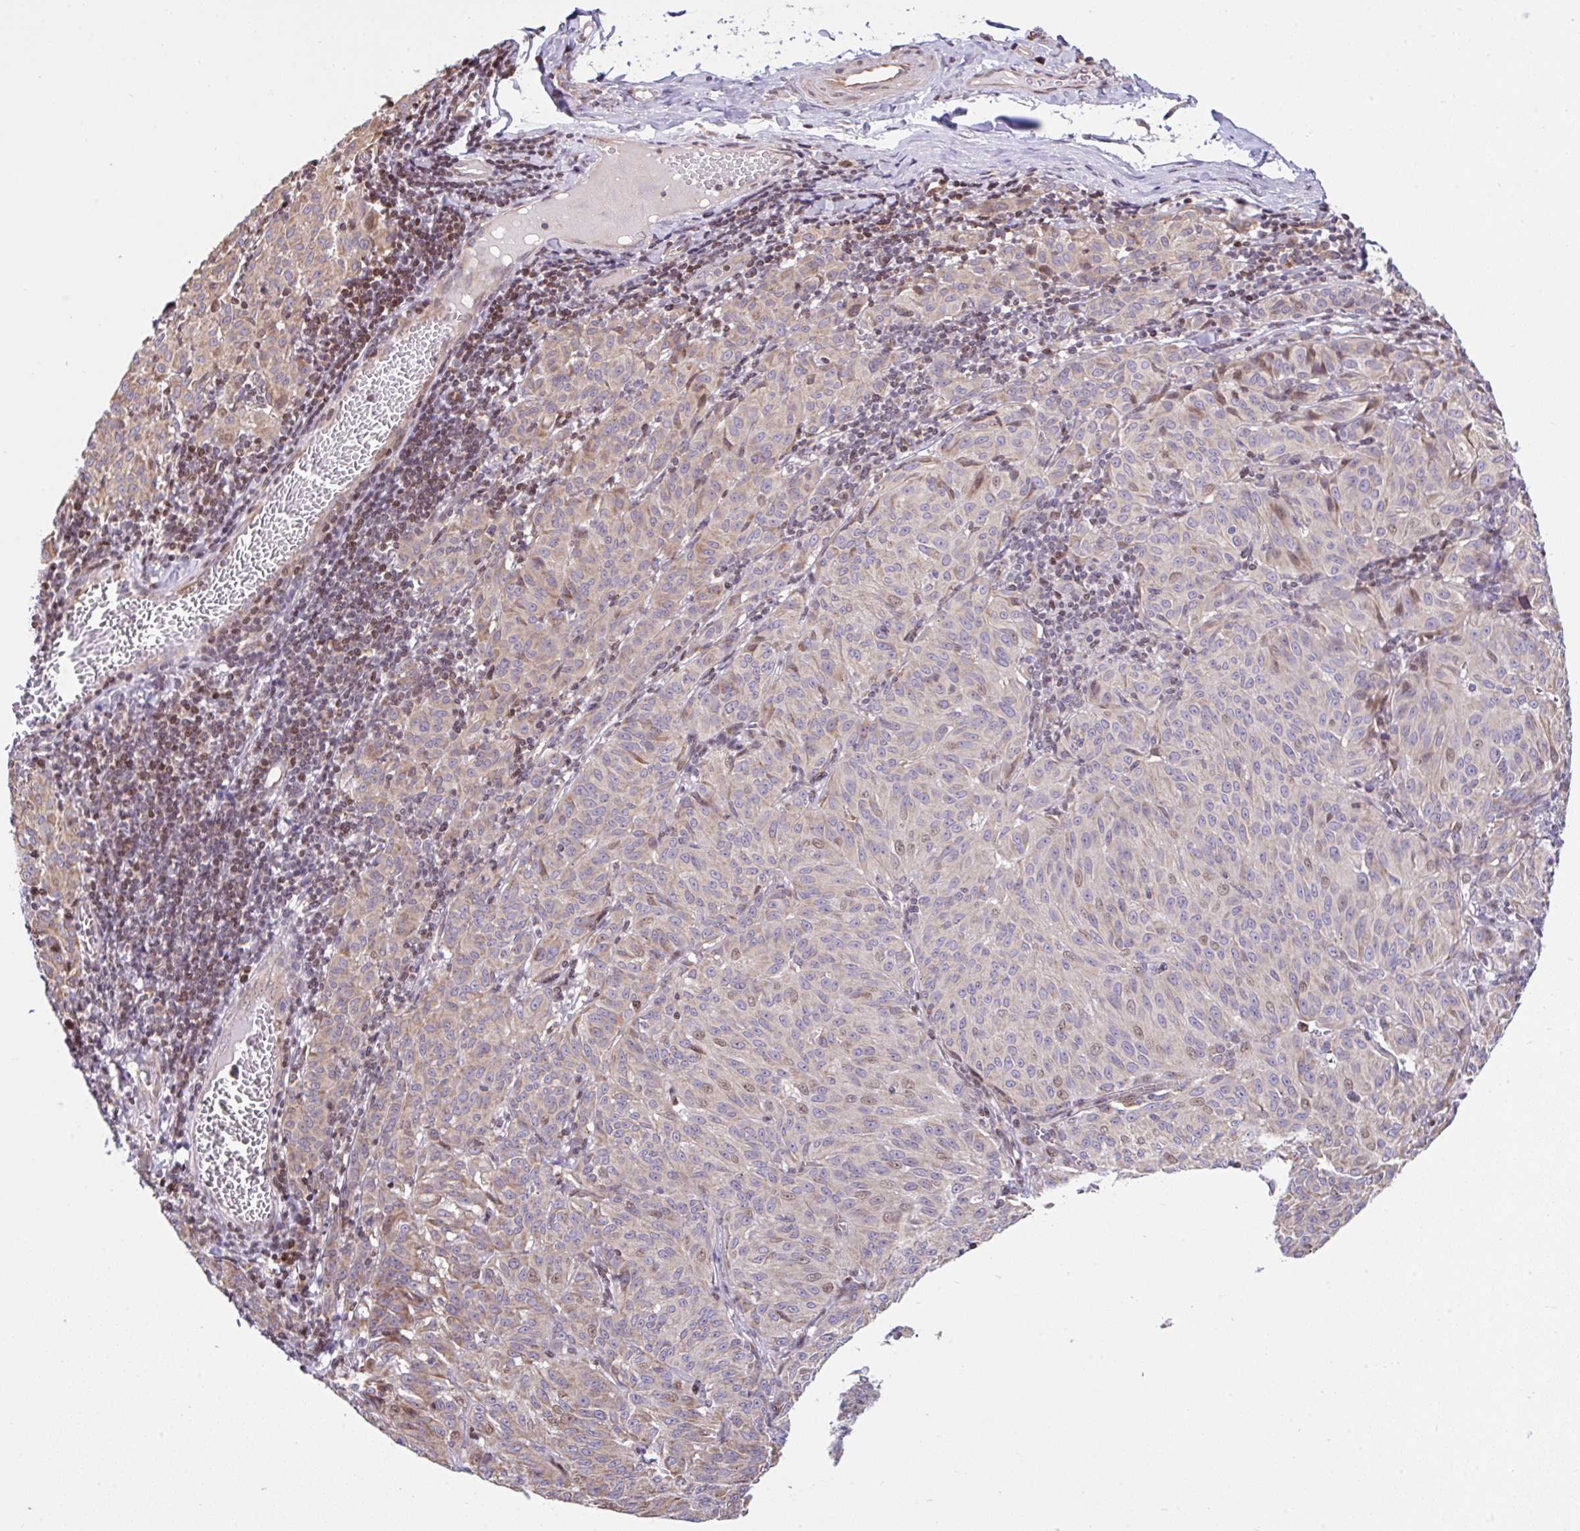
{"staining": {"intensity": "weak", "quantity": "25%-75%", "location": "cytoplasmic/membranous"}, "tissue": "melanoma", "cell_type": "Tumor cells", "image_type": "cancer", "snomed": [{"axis": "morphology", "description": "Malignant melanoma, NOS"}, {"axis": "topography", "description": "Skin"}], "caption": "Human melanoma stained with a protein marker shows weak staining in tumor cells.", "gene": "FIGNL1", "patient": {"sex": "female", "age": 72}}